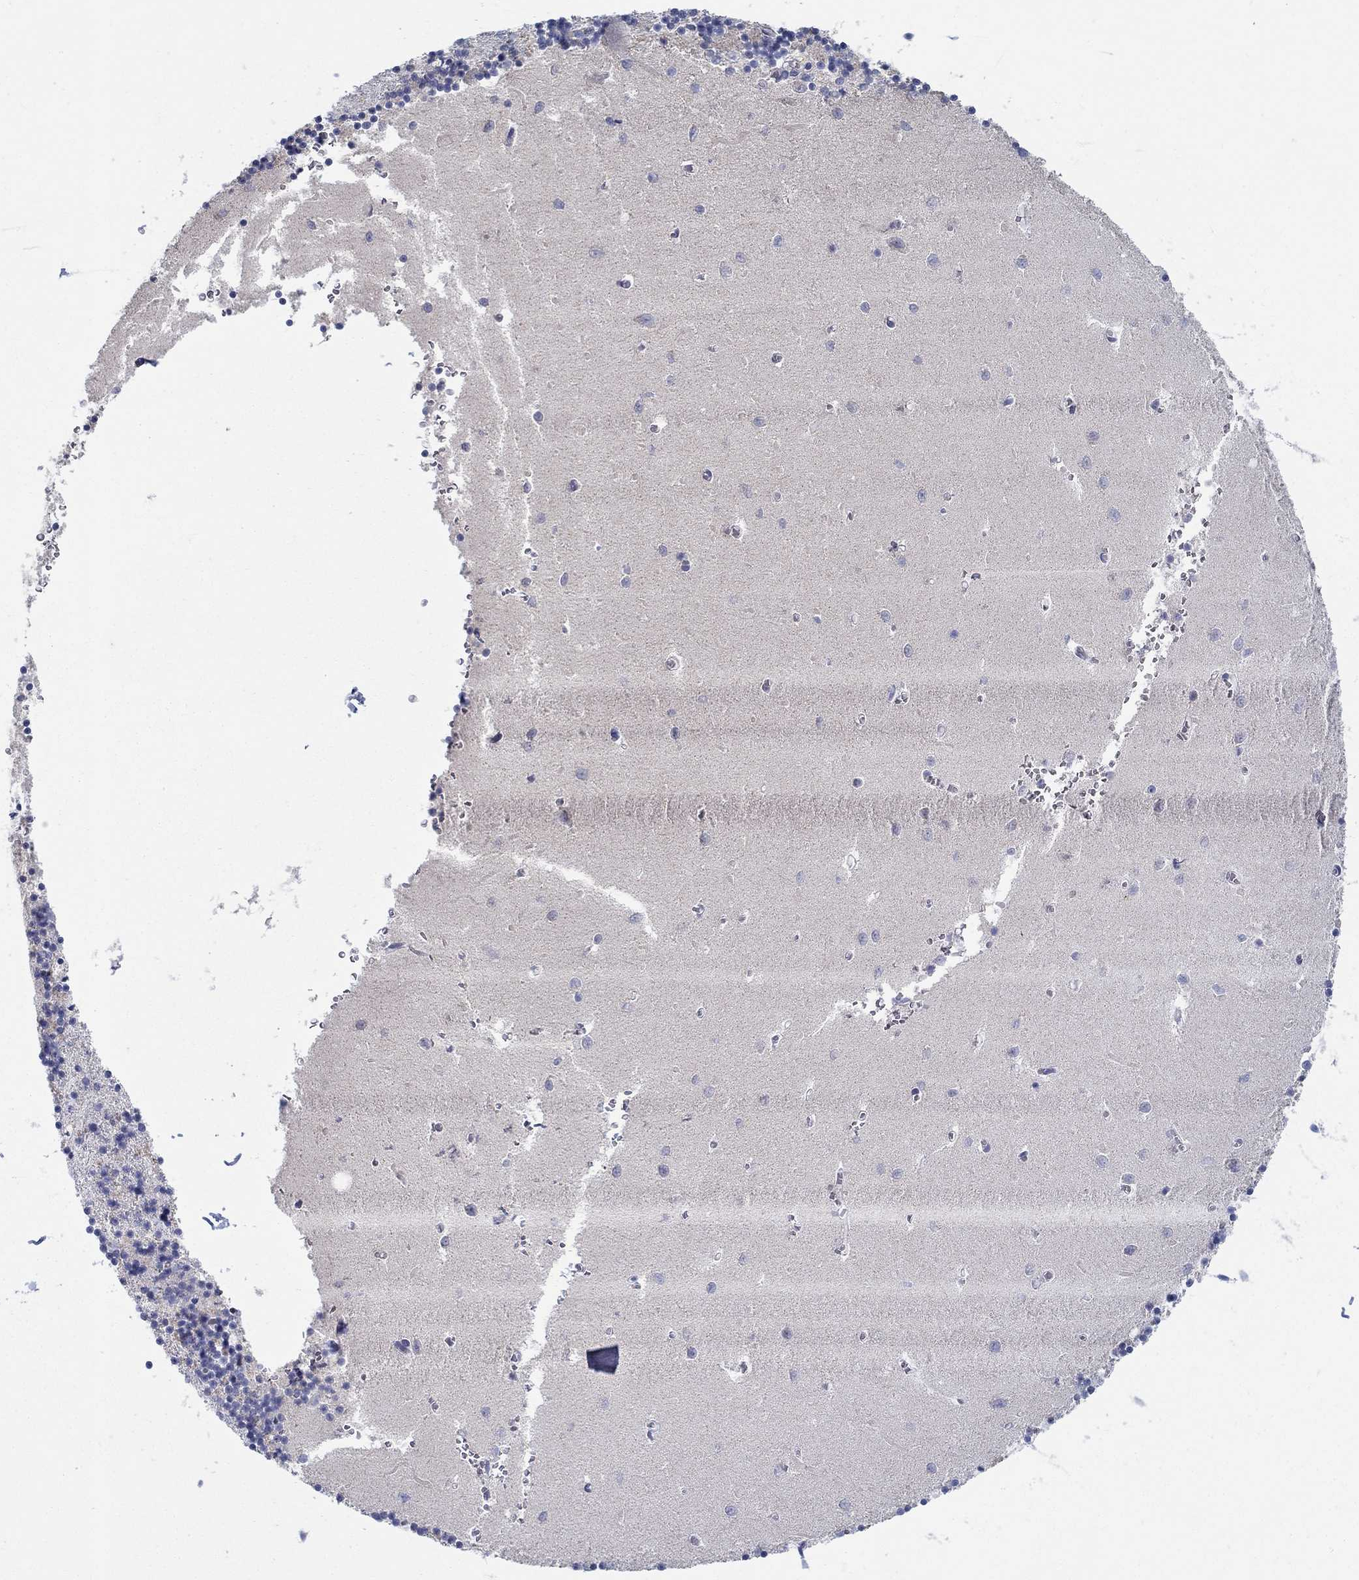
{"staining": {"intensity": "negative", "quantity": "none", "location": "none"}, "tissue": "cerebellum", "cell_type": "Cells in granular layer", "image_type": "normal", "snomed": [{"axis": "morphology", "description": "Normal tissue, NOS"}, {"axis": "topography", "description": "Cerebellum"}], "caption": "Immunohistochemical staining of benign human cerebellum exhibits no significant expression in cells in granular layer. (DAB immunohistochemistry (IHC) with hematoxylin counter stain).", "gene": "ABCA4", "patient": {"sex": "female", "age": 64}}